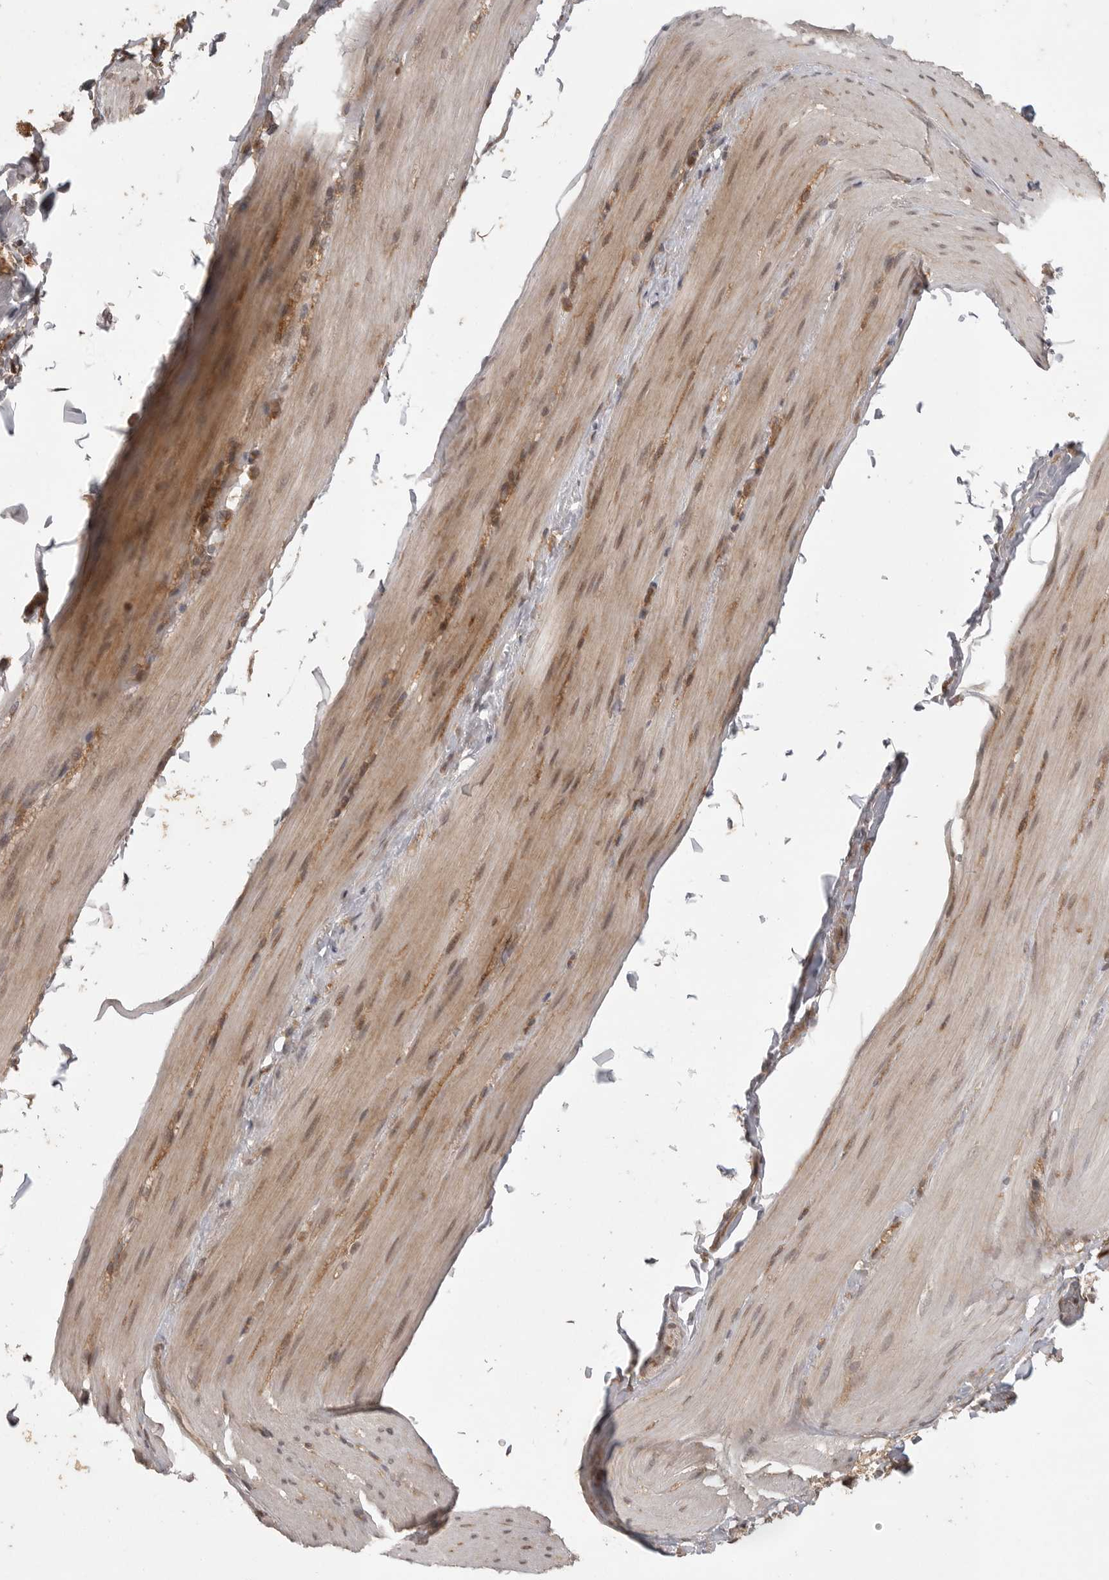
{"staining": {"intensity": "weak", "quantity": "25%-75%", "location": "cytoplasmic/membranous"}, "tissue": "smooth muscle", "cell_type": "Smooth muscle cells", "image_type": "normal", "snomed": [{"axis": "morphology", "description": "Normal tissue, NOS"}, {"axis": "topography", "description": "Smooth muscle"}, {"axis": "topography", "description": "Small intestine"}], "caption": "Immunohistochemistry of normal smooth muscle demonstrates low levels of weak cytoplasmic/membranous expression in approximately 25%-75% of smooth muscle cells.", "gene": "ZNF232", "patient": {"sex": "female", "age": 84}}